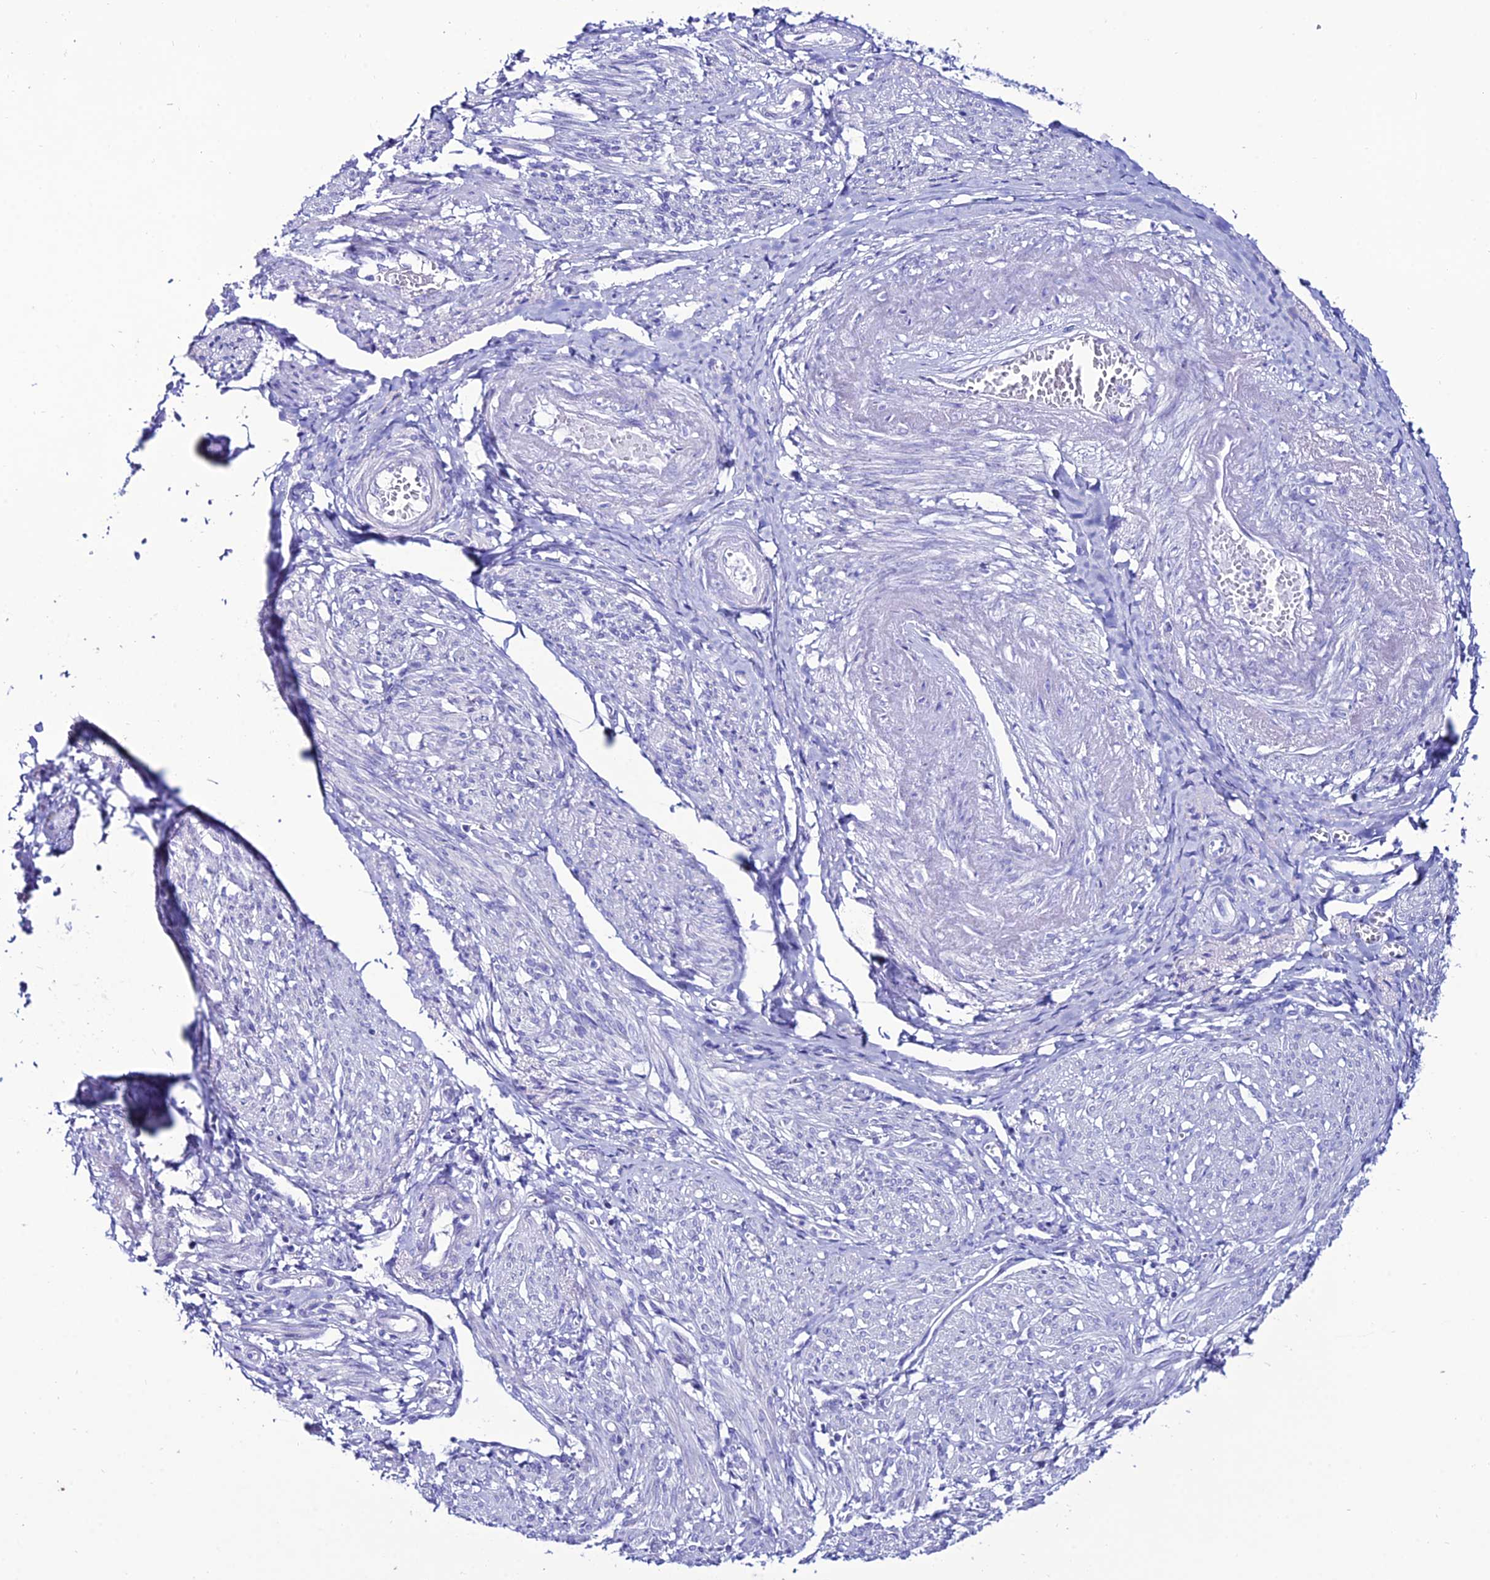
{"staining": {"intensity": "negative", "quantity": "none", "location": "none"}, "tissue": "smooth muscle", "cell_type": "Smooth muscle cells", "image_type": "normal", "snomed": [{"axis": "morphology", "description": "Normal tissue, NOS"}, {"axis": "topography", "description": "Smooth muscle"}], "caption": "This histopathology image is of unremarkable smooth muscle stained with immunohistochemistry to label a protein in brown with the nuclei are counter-stained blue. There is no positivity in smooth muscle cells. Brightfield microscopy of immunohistochemistry (IHC) stained with DAB (3,3'-diaminobenzidine) (brown) and hematoxylin (blue), captured at high magnification.", "gene": "OR4D5", "patient": {"sex": "female", "age": 39}}